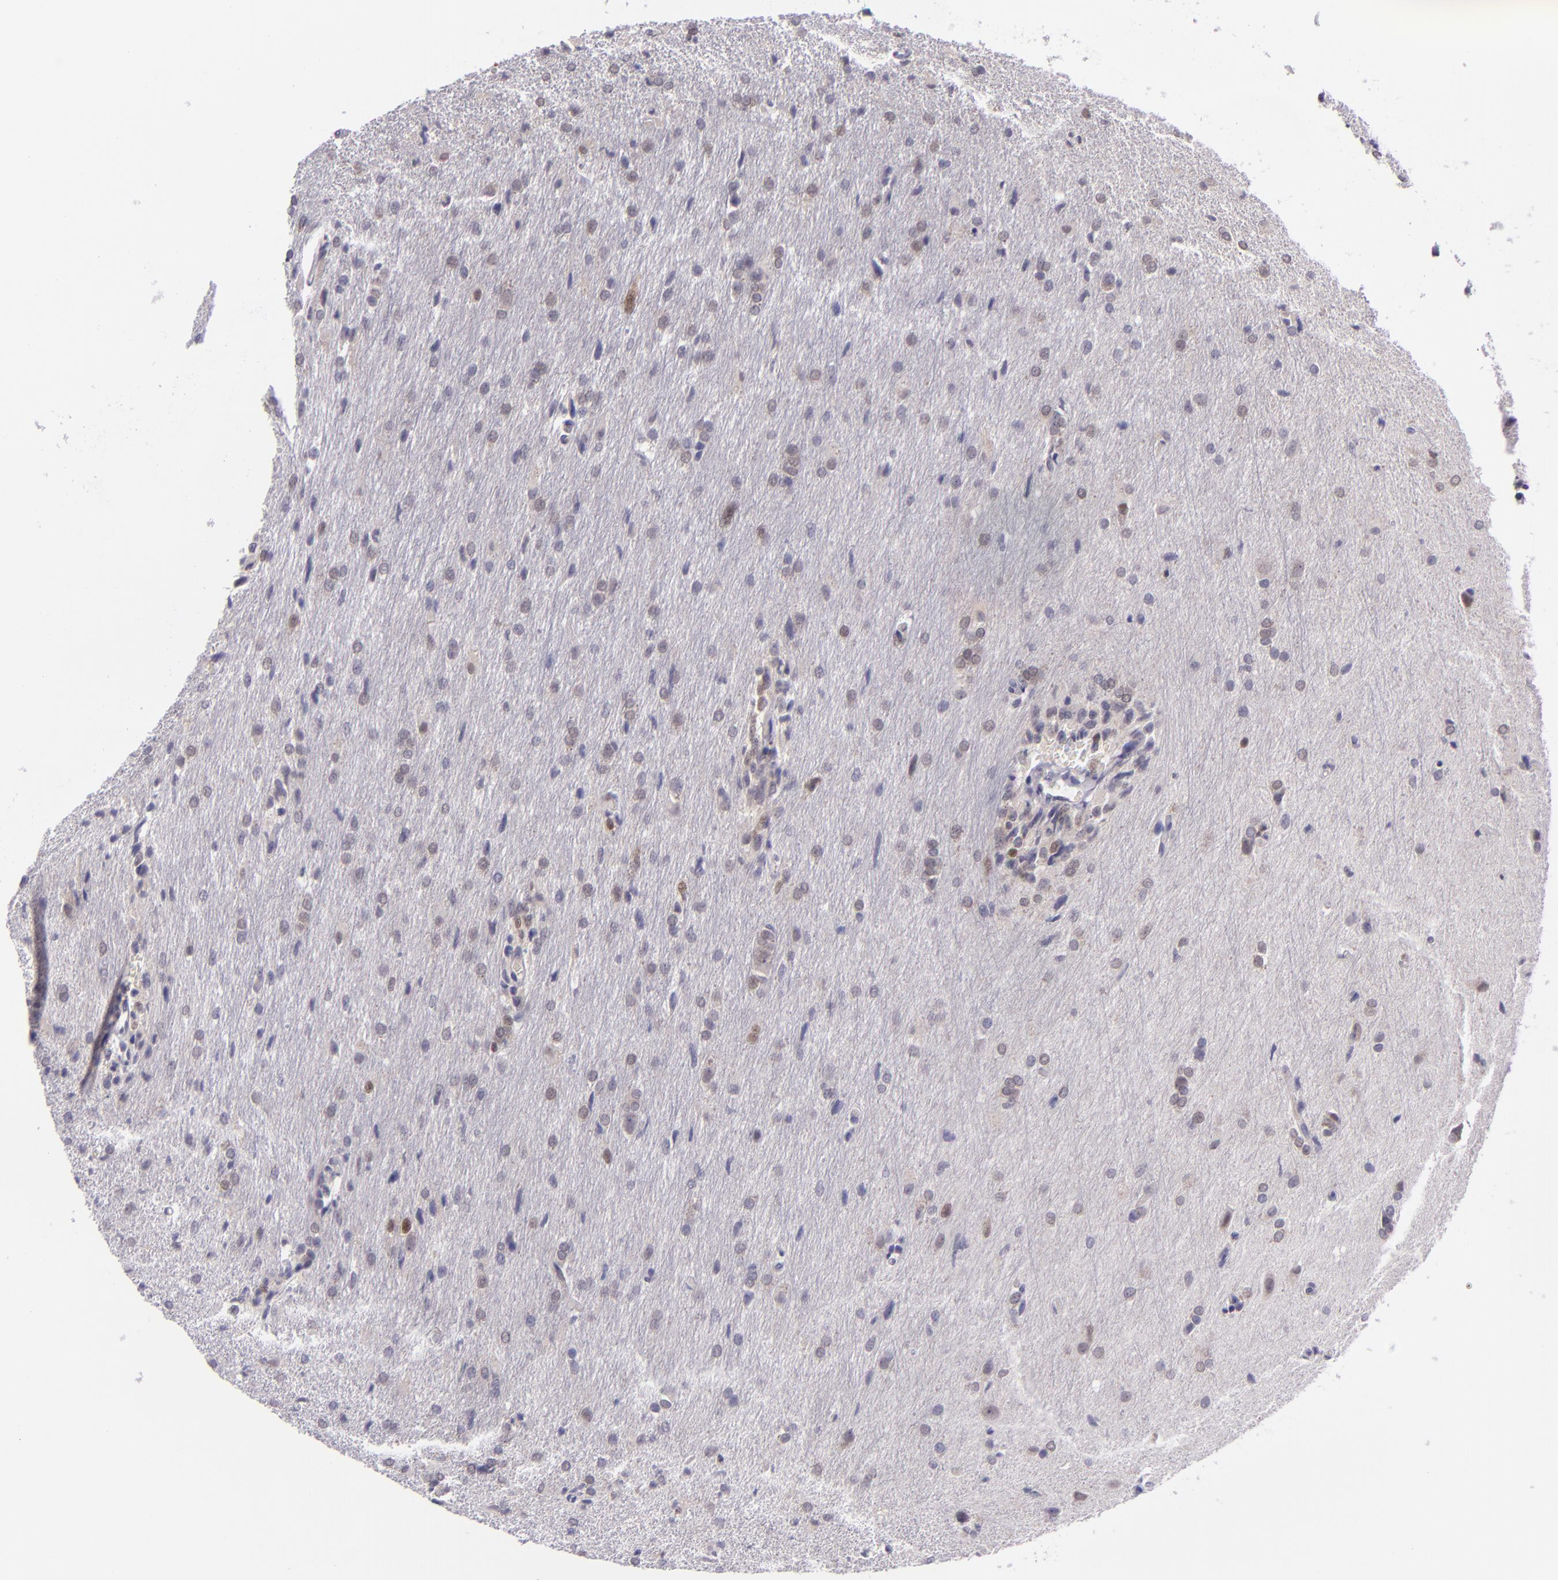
{"staining": {"intensity": "negative", "quantity": "none", "location": "none"}, "tissue": "glioma", "cell_type": "Tumor cells", "image_type": "cancer", "snomed": [{"axis": "morphology", "description": "Glioma, malignant, High grade"}, {"axis": "topography", "description": "Brain"}], "caption": "Image shows no significant protein positivity in tumor cells of glioma.", "gene": "CSE1L", "patient": {"sex": "male", "age": 68}}